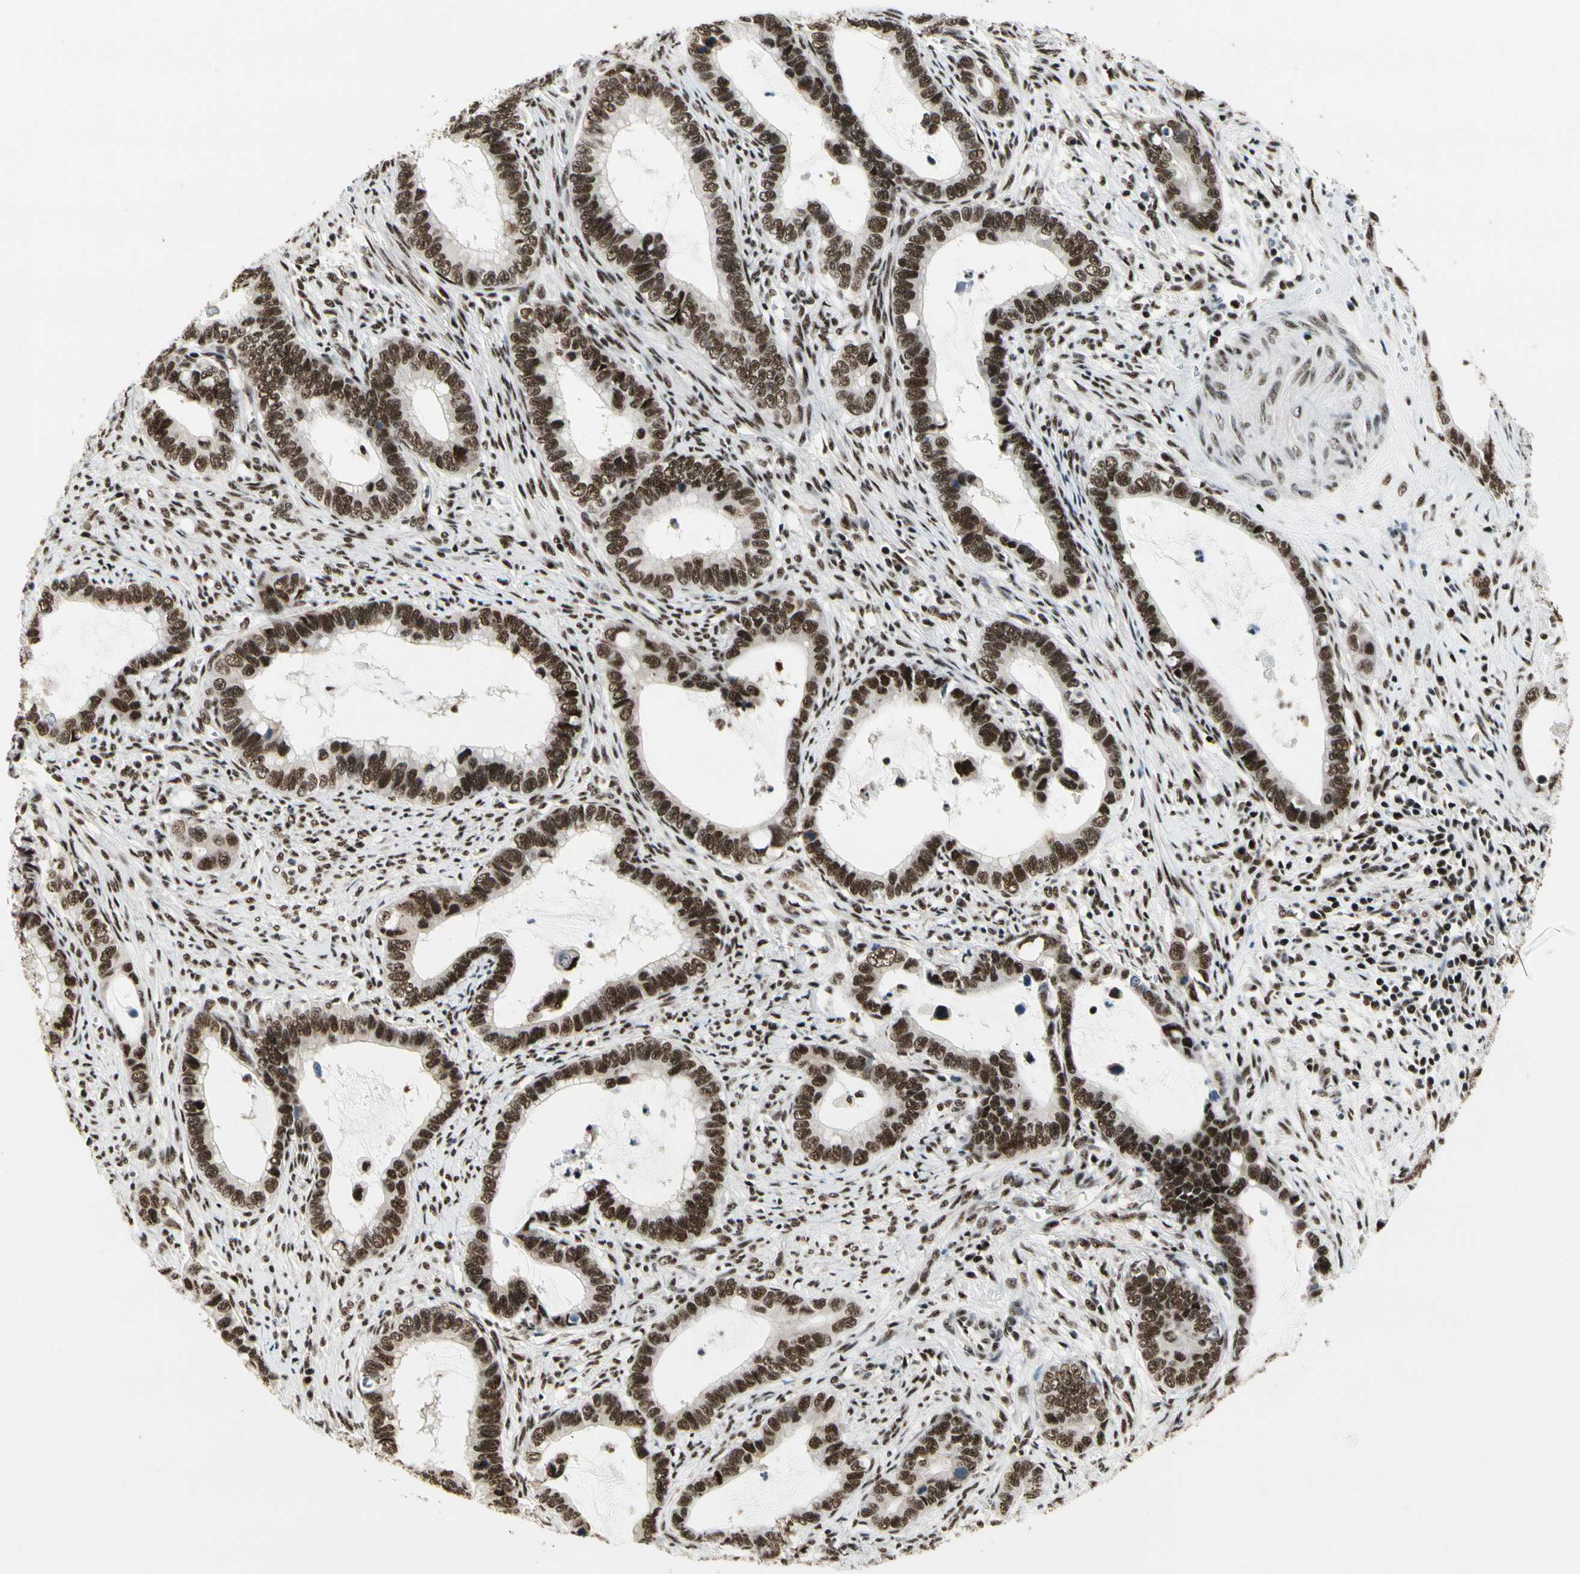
{"staining": {"intensity": "strong", "quantity": ">75%", "location": "nuclear"}, "tissue": "cervical cancer", "cell_type": "Tumor cells", "image_type": "cancer", "snomed": [{"axis": "morphology", "description": "Adenocarcinoma, NOS"}, {"axis": "topography", "description": "Cervix"}], "caption": "Cervical adenocarcinoma tissue exhibits strong nuclear staining in approximately >75% of tumor cells, visualized by immunohistochemistry.", "gene": "SRSF11", "patient": {"sex": "female", "age": 44}}